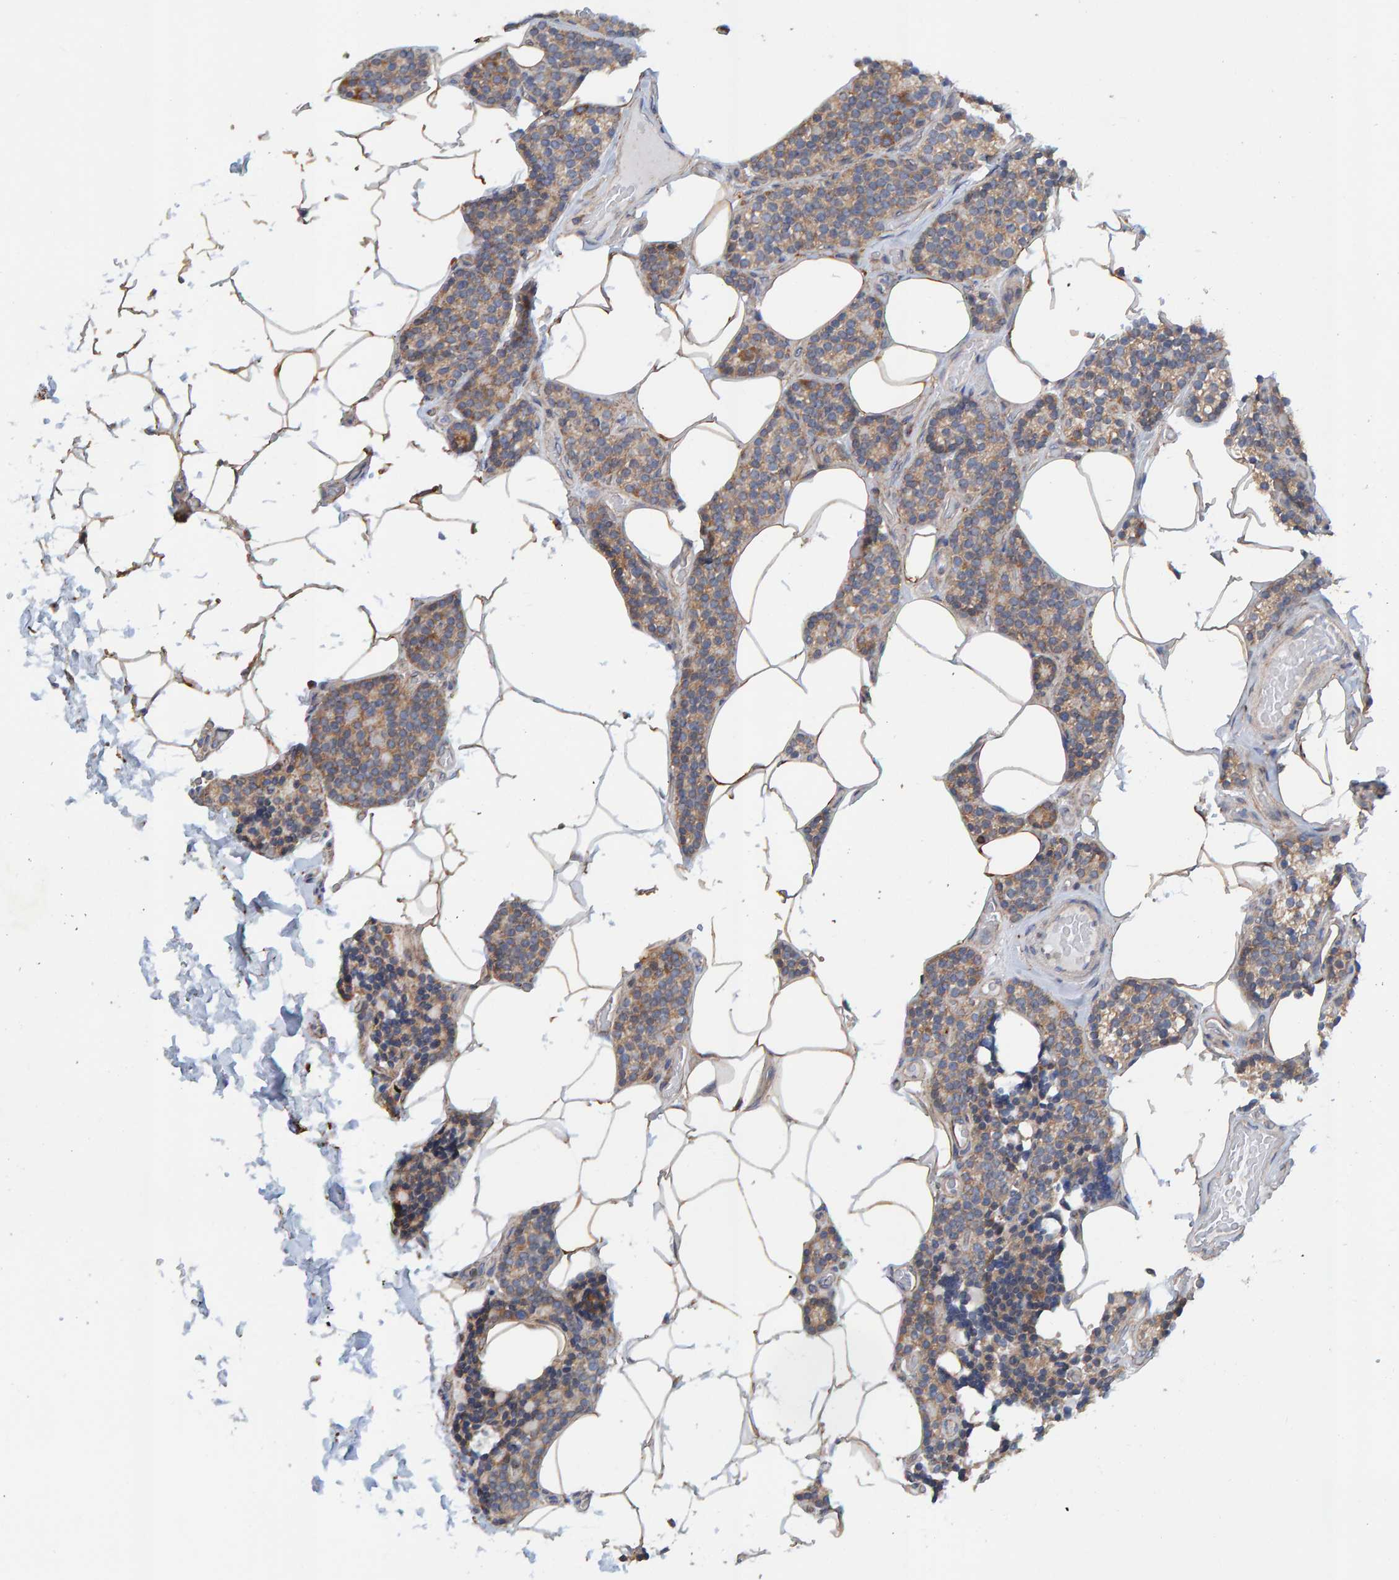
{"staining": {"intensity": "moderate", "quantity": "<25%", "location": "cytoplasmic/membranous"}, "tissue": "parathyroid gland", "cell_type": "Glandular cells", "image_type": "normal", "snomed": [{"axis": "morphology", "description": "Normal tissue, NOS"}, {"axis": "topography", "description": "Parathyroid gland"}], "caption": "Normal parathyroid gland demonstrates moderate cytoplasmic/membranous positivity in approximately <25% of glandular cells, visualized by immunohistochemistry.", "gene": "RGP1", "patient": {"sex": "male", "age": 52}}